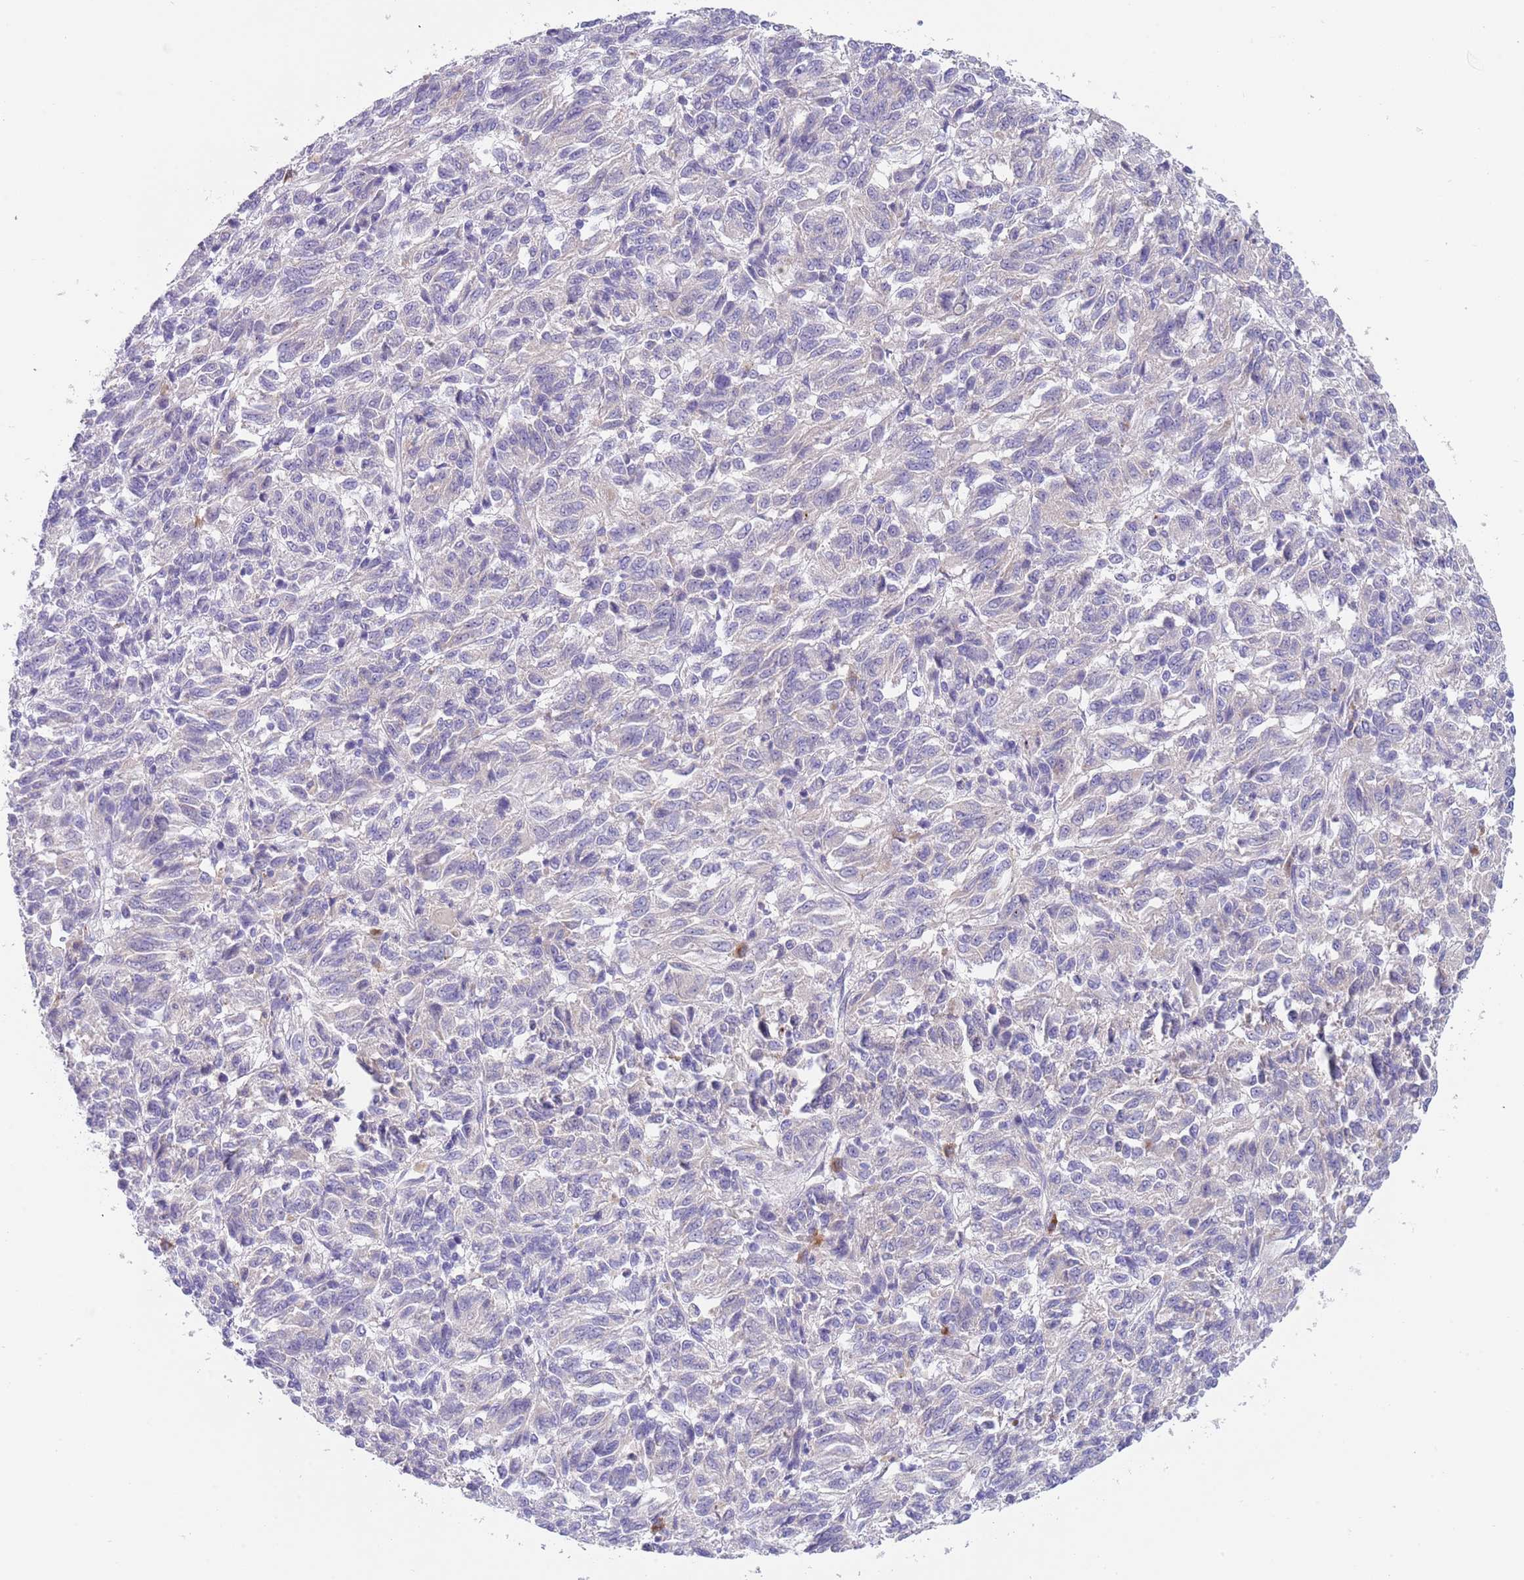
{"staining": {"intensity": "negative", "quantity": "none", "location": "none"}, "tissue": "melanoma", "cell_type": "Tumor cells", "image_type": "cancer", "snomed": [{"axis": "morphology", "description": "Malignant melanoma, Metastatic site"}, {"axis": "topography", "description": "Lung"}], "caption": "An immunohistochemistry (IHC) micrograph of malignant melanoma (metastatic site) is shown. There is no staining in tumor cells of malignant melanoma (metastatic site). (DAB (3,3'-diaminobenzidine) IHC, high magnification).", "gene": "TYW1", "patient": {"sex": "male", "age": 64}}